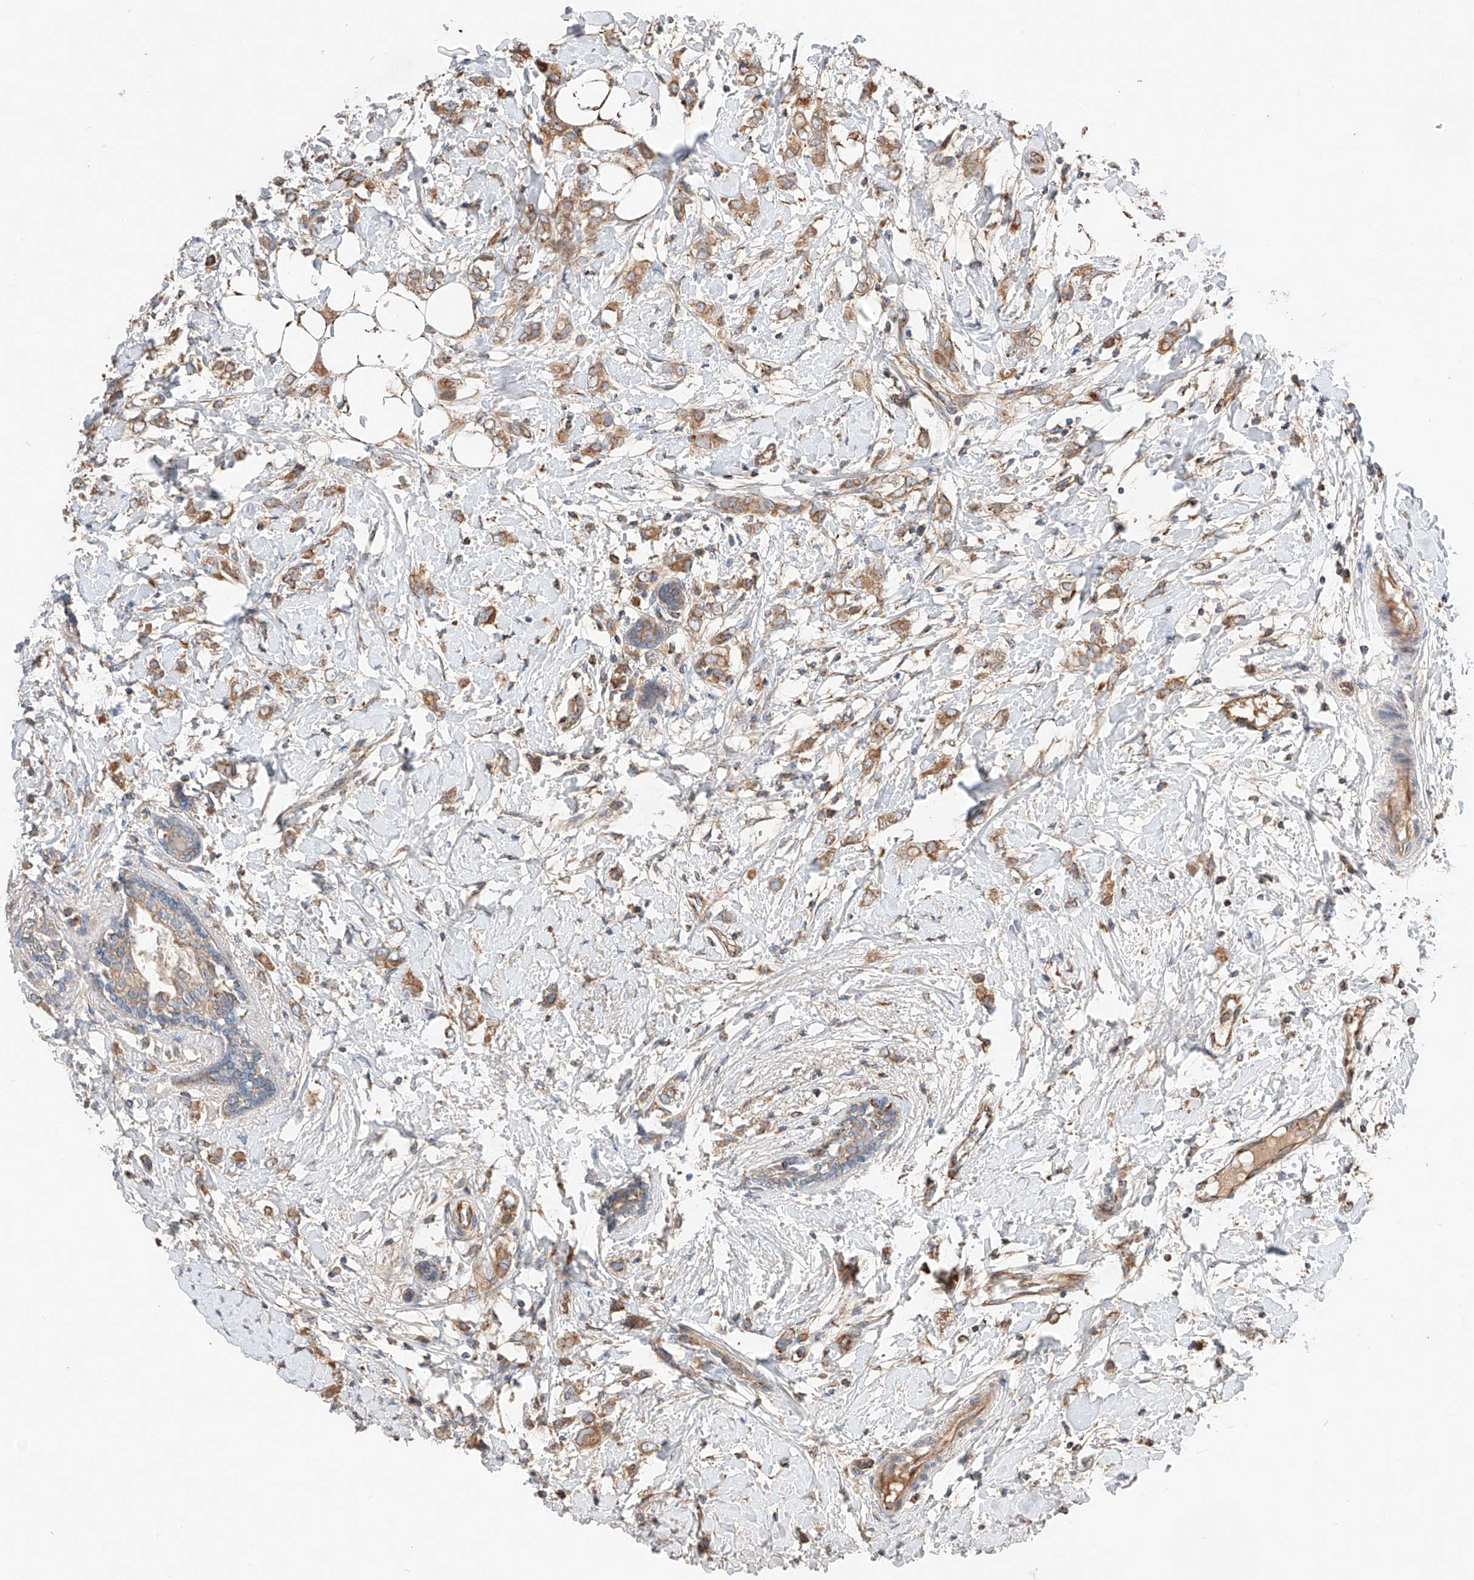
{"staining": {"intensity": "moderate", "quantity": ">75%", "location": "cytoplasmic/membranous"}, "tissue": "breast cancer", "cell_type": "Tumor cells", "image_type": "cancer", "snomed": [{"axis": "morphology", "description": "Normal tissue, NOS"}, {"axis": "morphology", "description": "Lobular carcinoma"}, {"axis": "topography", "description": "Breast"}], "caption": "A brown stain highlights moderate cytoplasmic/membranous positivity of a protein in human breast cancer (lobular carcinoma) tumor cells. (Stains: DAB in brown, nuclei in blue, Microscopy: brightfield microscopy at high magnification).", "gene": "RUSC1", "patient": {"sex": "female", "age": 47}}